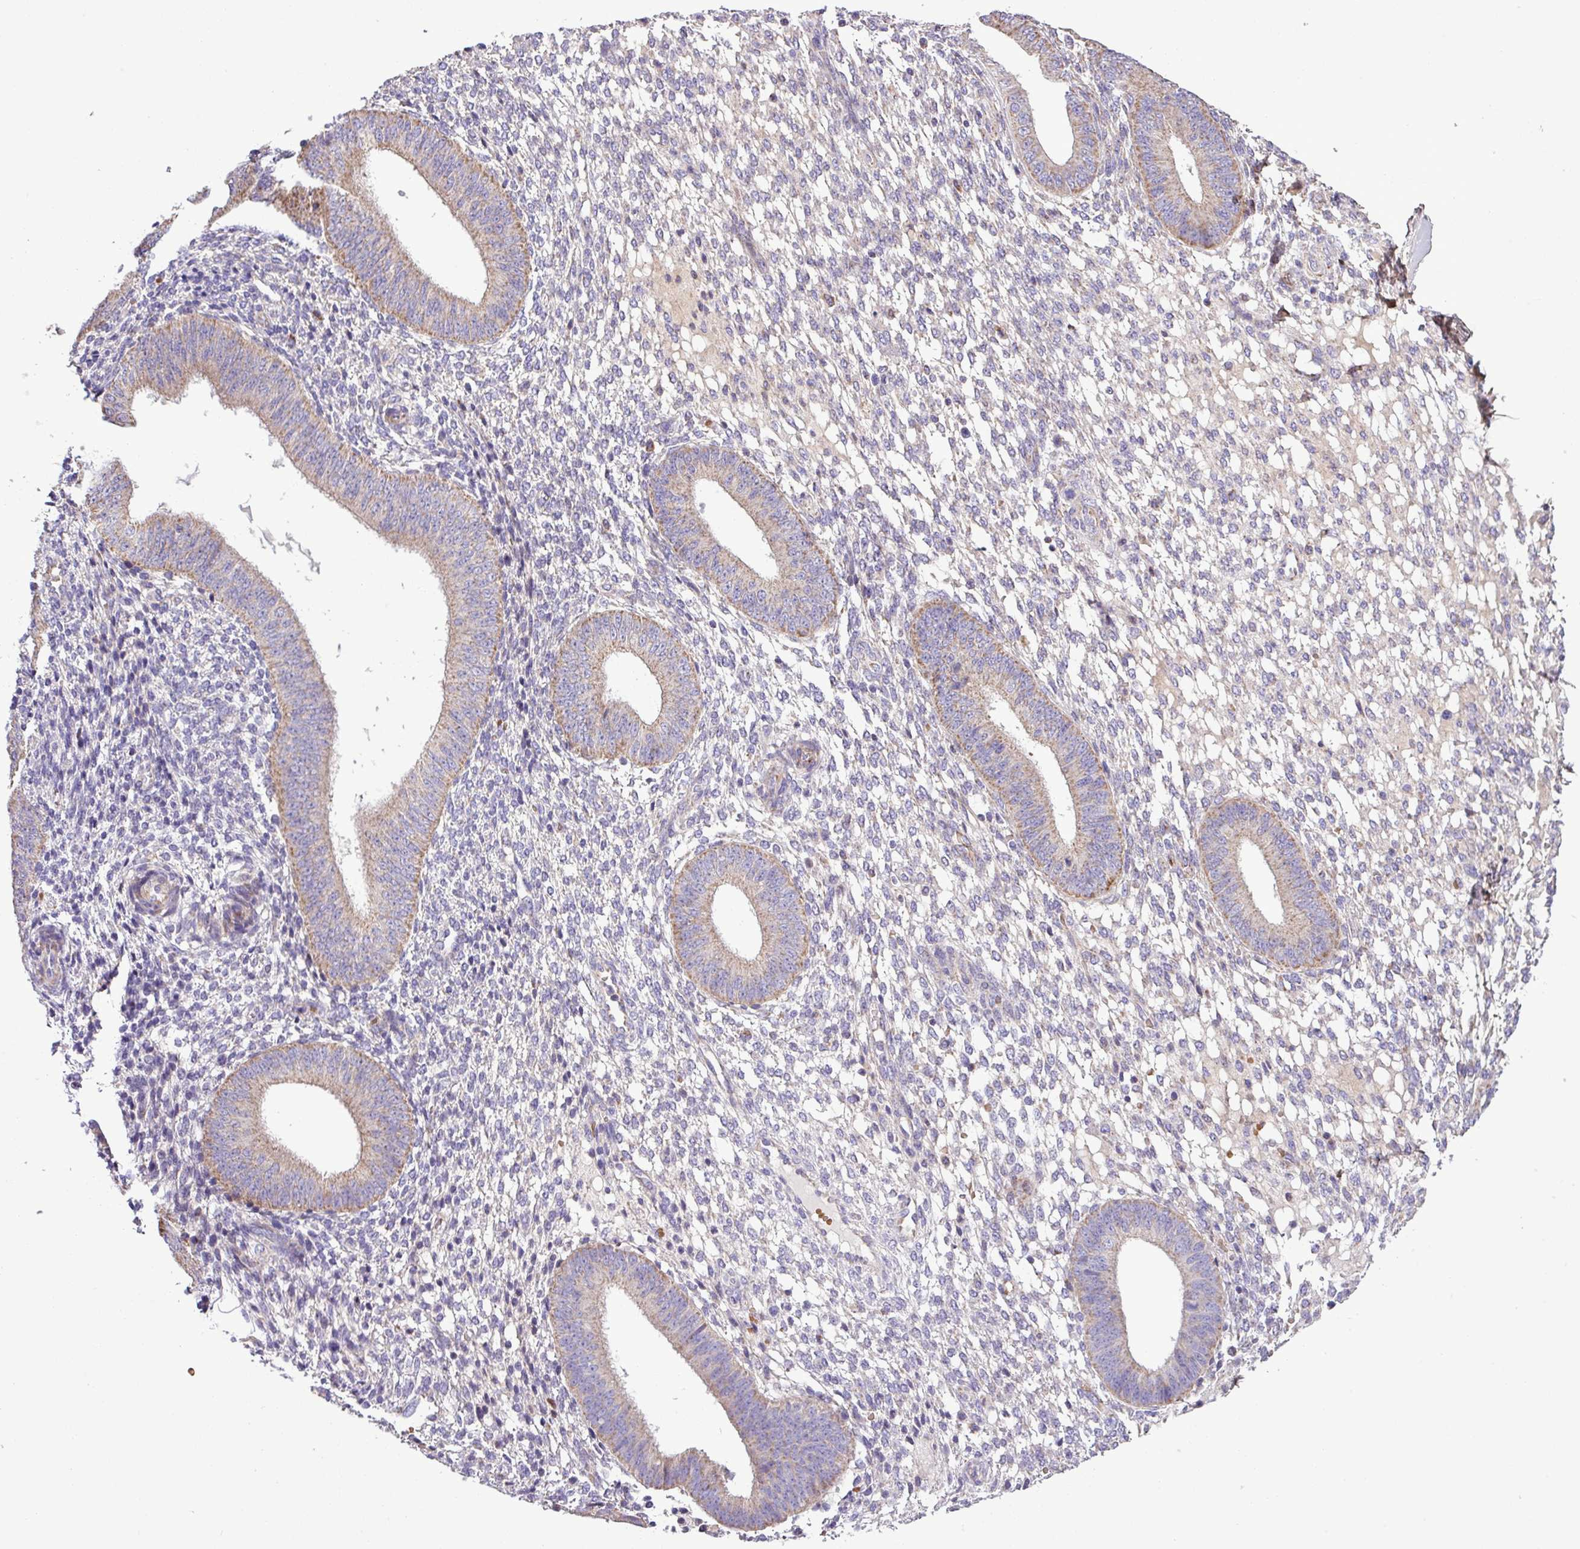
{"staining": {"intensity": "negative", "quantity": "none", "location": "none"}, "tissue": "endometrium", "cell_type": "Cells in endometrial stroma", "image_type": "normal", "snomed": [{"axis": "morphology", "description": "Normal tissue, NOS"}, {"axis": "topography", "description": "Endometrium"}], "caption": "Normal endometrium was stained to show a protein in brown. There is no significant expression in cells in endometrial stroma.", "gene": "FAM183A", "patient": {"sex": "female", "age": 49}}